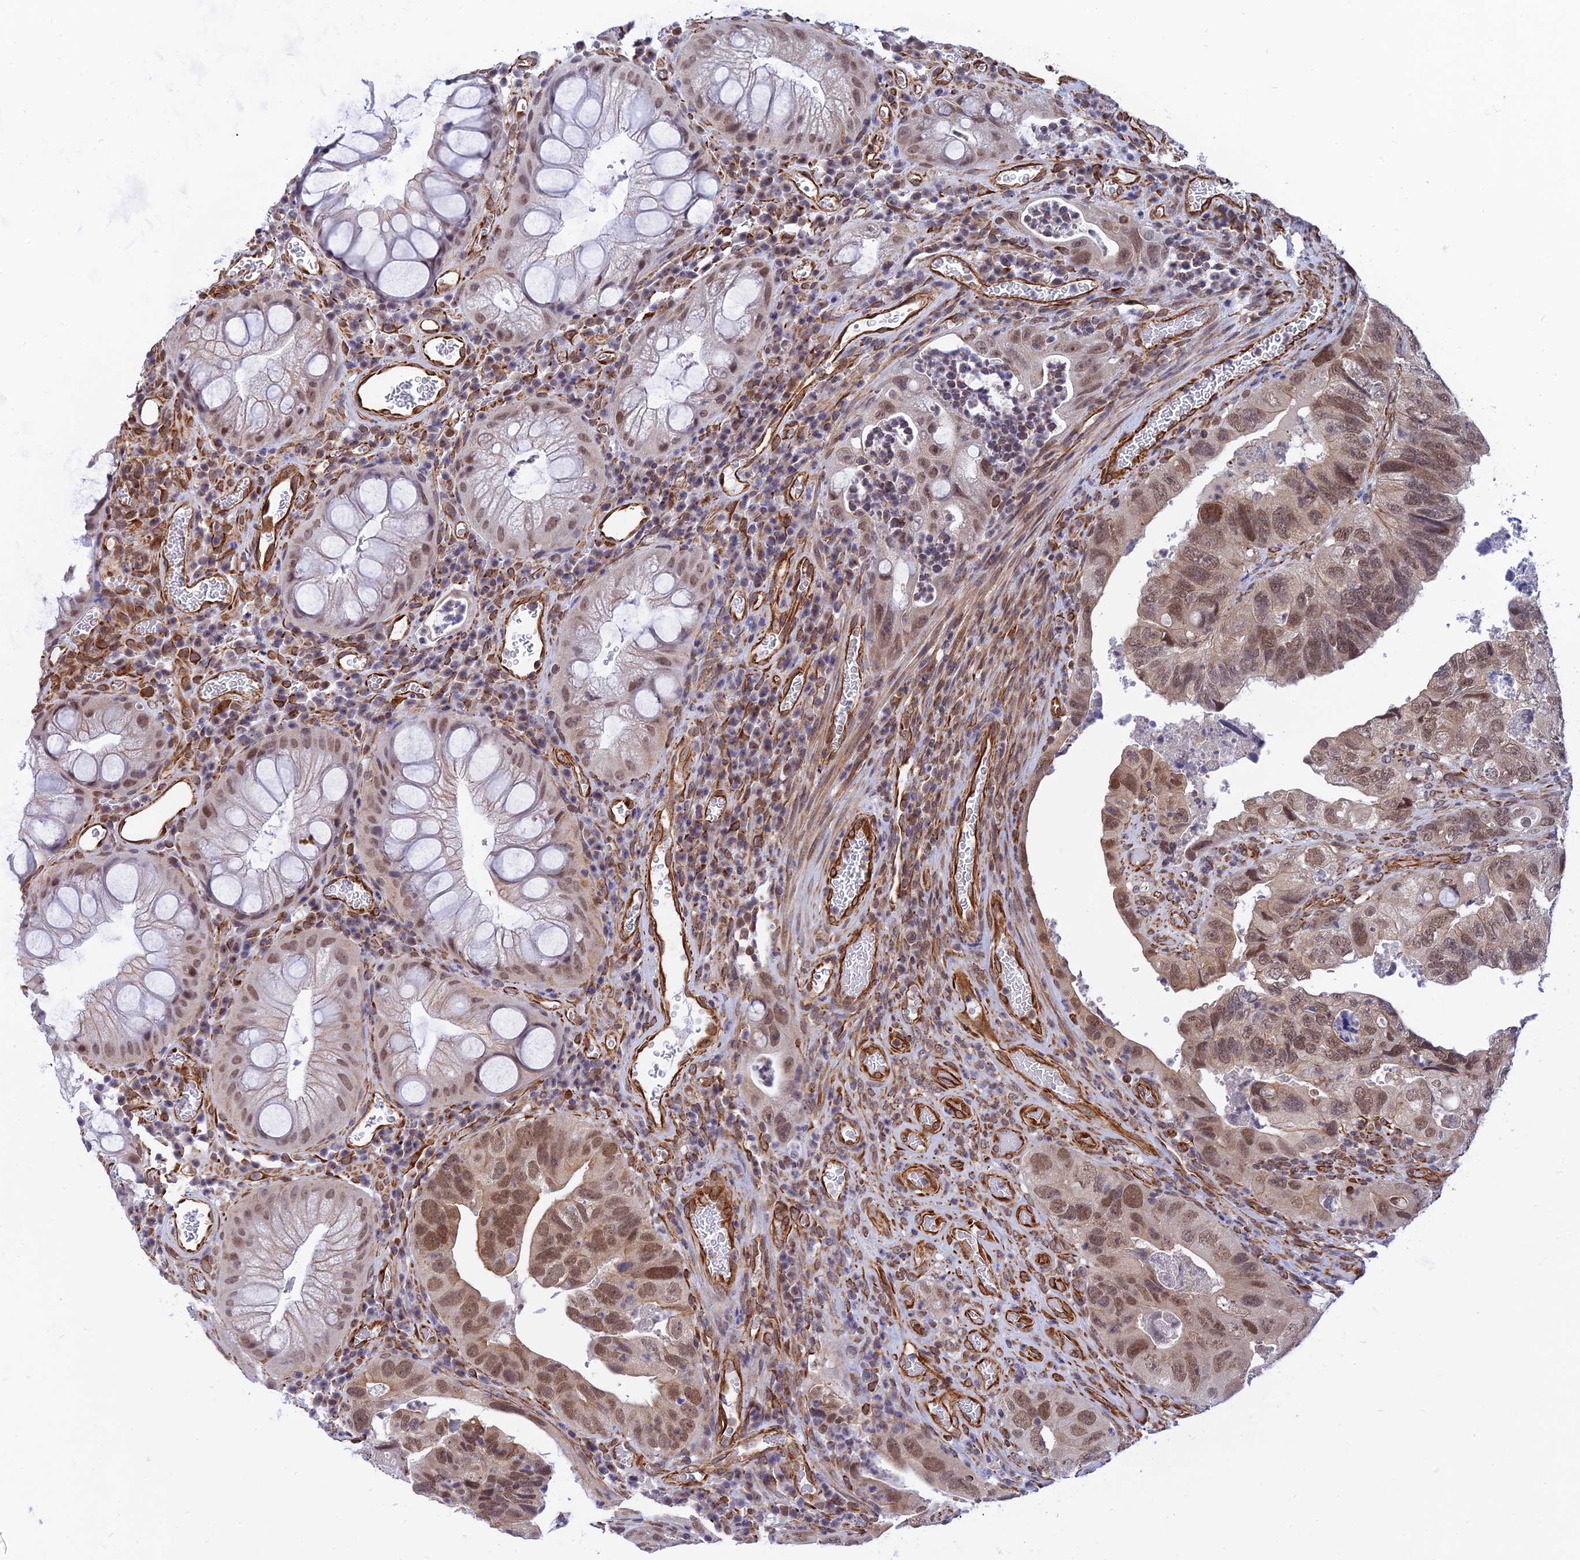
{"staining": {"intensity": "moderate", "quantity": ">75%", "location": "nuclear"}, "tissue": "colorectal cancer", "cell_type": "Tumor cells", "image_type": "cancer", "snomed": [{"axis": "morphology", "description": "Adenocarcinoma, NOS"}, {"axis": "topography", "description": "Rectum"}], "caption": "A high-resolution image shows immunohistochemistry staining of colorectal cancer (adenocarcinoma), which exhibits moderate nuclear positivity in approximately >75% of tumor cells.", "gene": "PAGR1", "patient": {"sex": "male", "age": 63}}